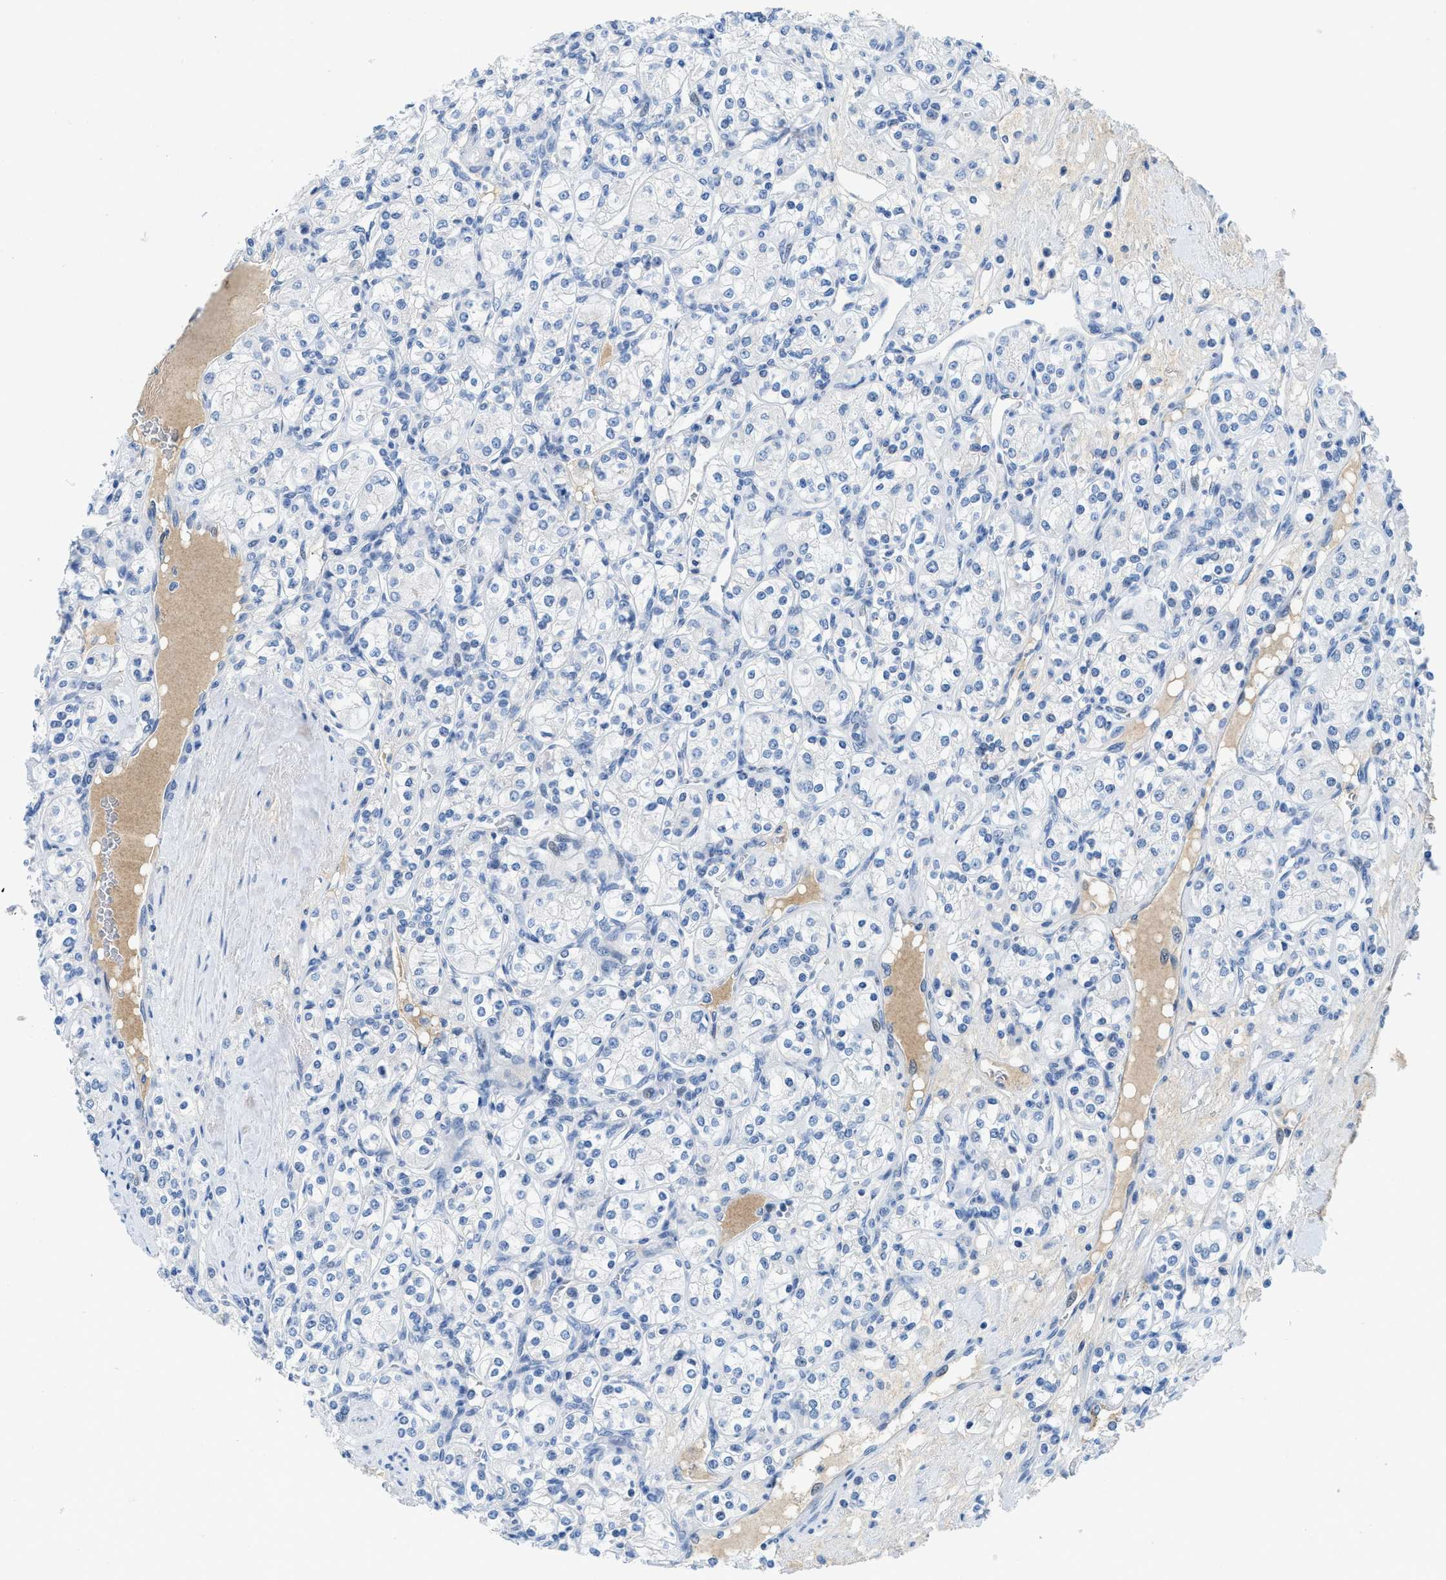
{"staining": {"intensity": "negative", "quantity": "none", "location": "none"}, "tissue": "renal cancer", "cell_type": "Tumor cells", "image_type": "cancer", "snomed": [{"axis": "morphology", "description": "Adenocarcinoma, NOS"}, {"axis": "topography", "description": "Kidney"}], "caption": "High magnification brightfield microscopy of renal cancer stained with DAB (brown) and counterstained with hematoxylin (blue): tumor cells show no significant staining.", "gene": "MBL2", "patient": {"sex": "male", "age": 77}}